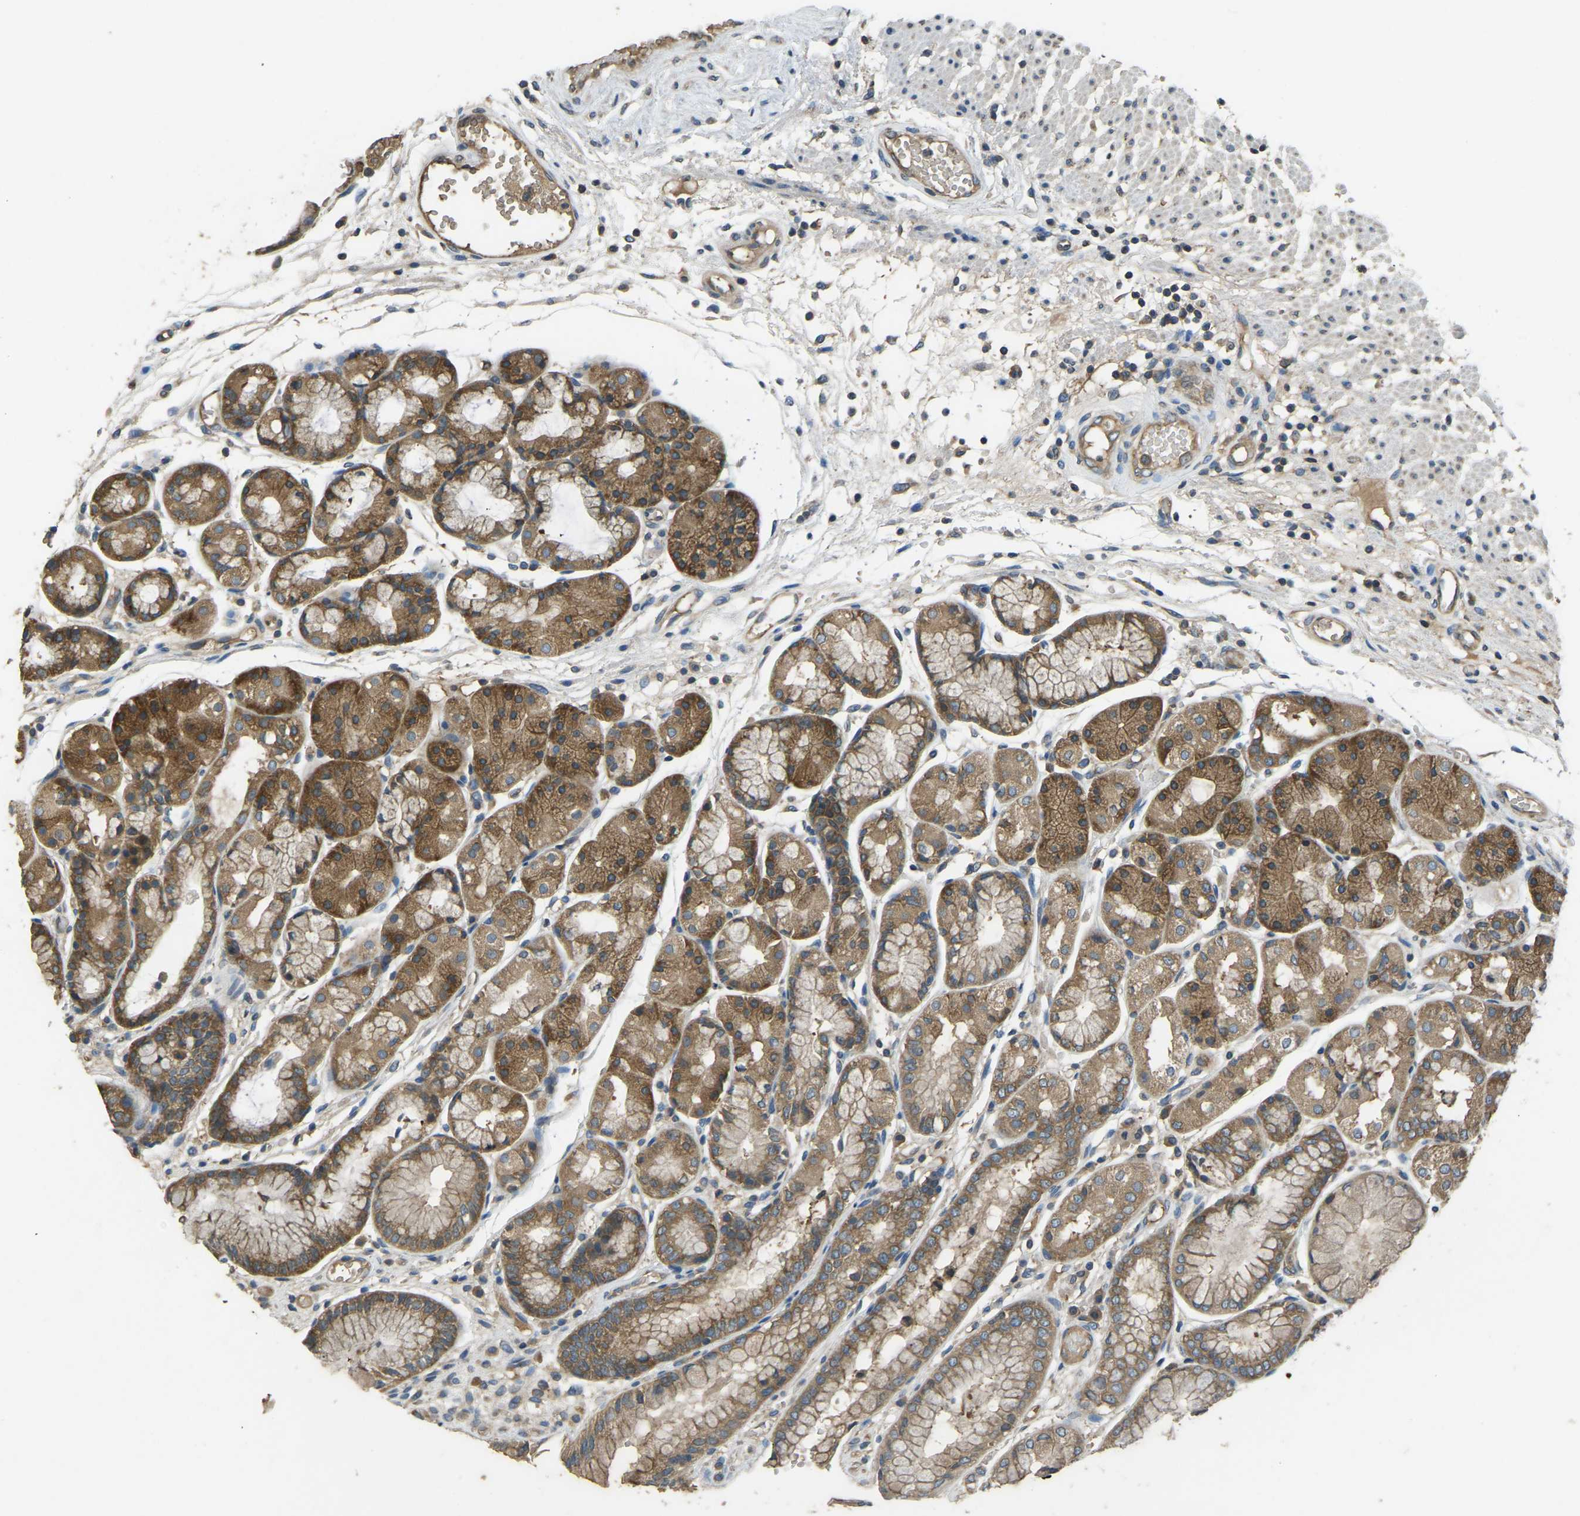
{"staining": {"intensity": "moderate", "quantity": ">75%", "location": "cytoplasmic/membranous"}, "tissue": "stomach", "cell_type": "Glandular cells", "image_type": "normal", "snomed": [{"axis": "morphology", "description": "Normal tissue, NOS"}, {"axis": "topography", "description": "Stomach, upper"}], "caption": "IHC micrograph of normal stomach stained for a protein (brown), which shows medium levels of moderate cytoplasmic/membranous expression in approximately >75% of glandular cells.", "gene": "AIMP1", "patient": {"sex": "male", "age": 72}}